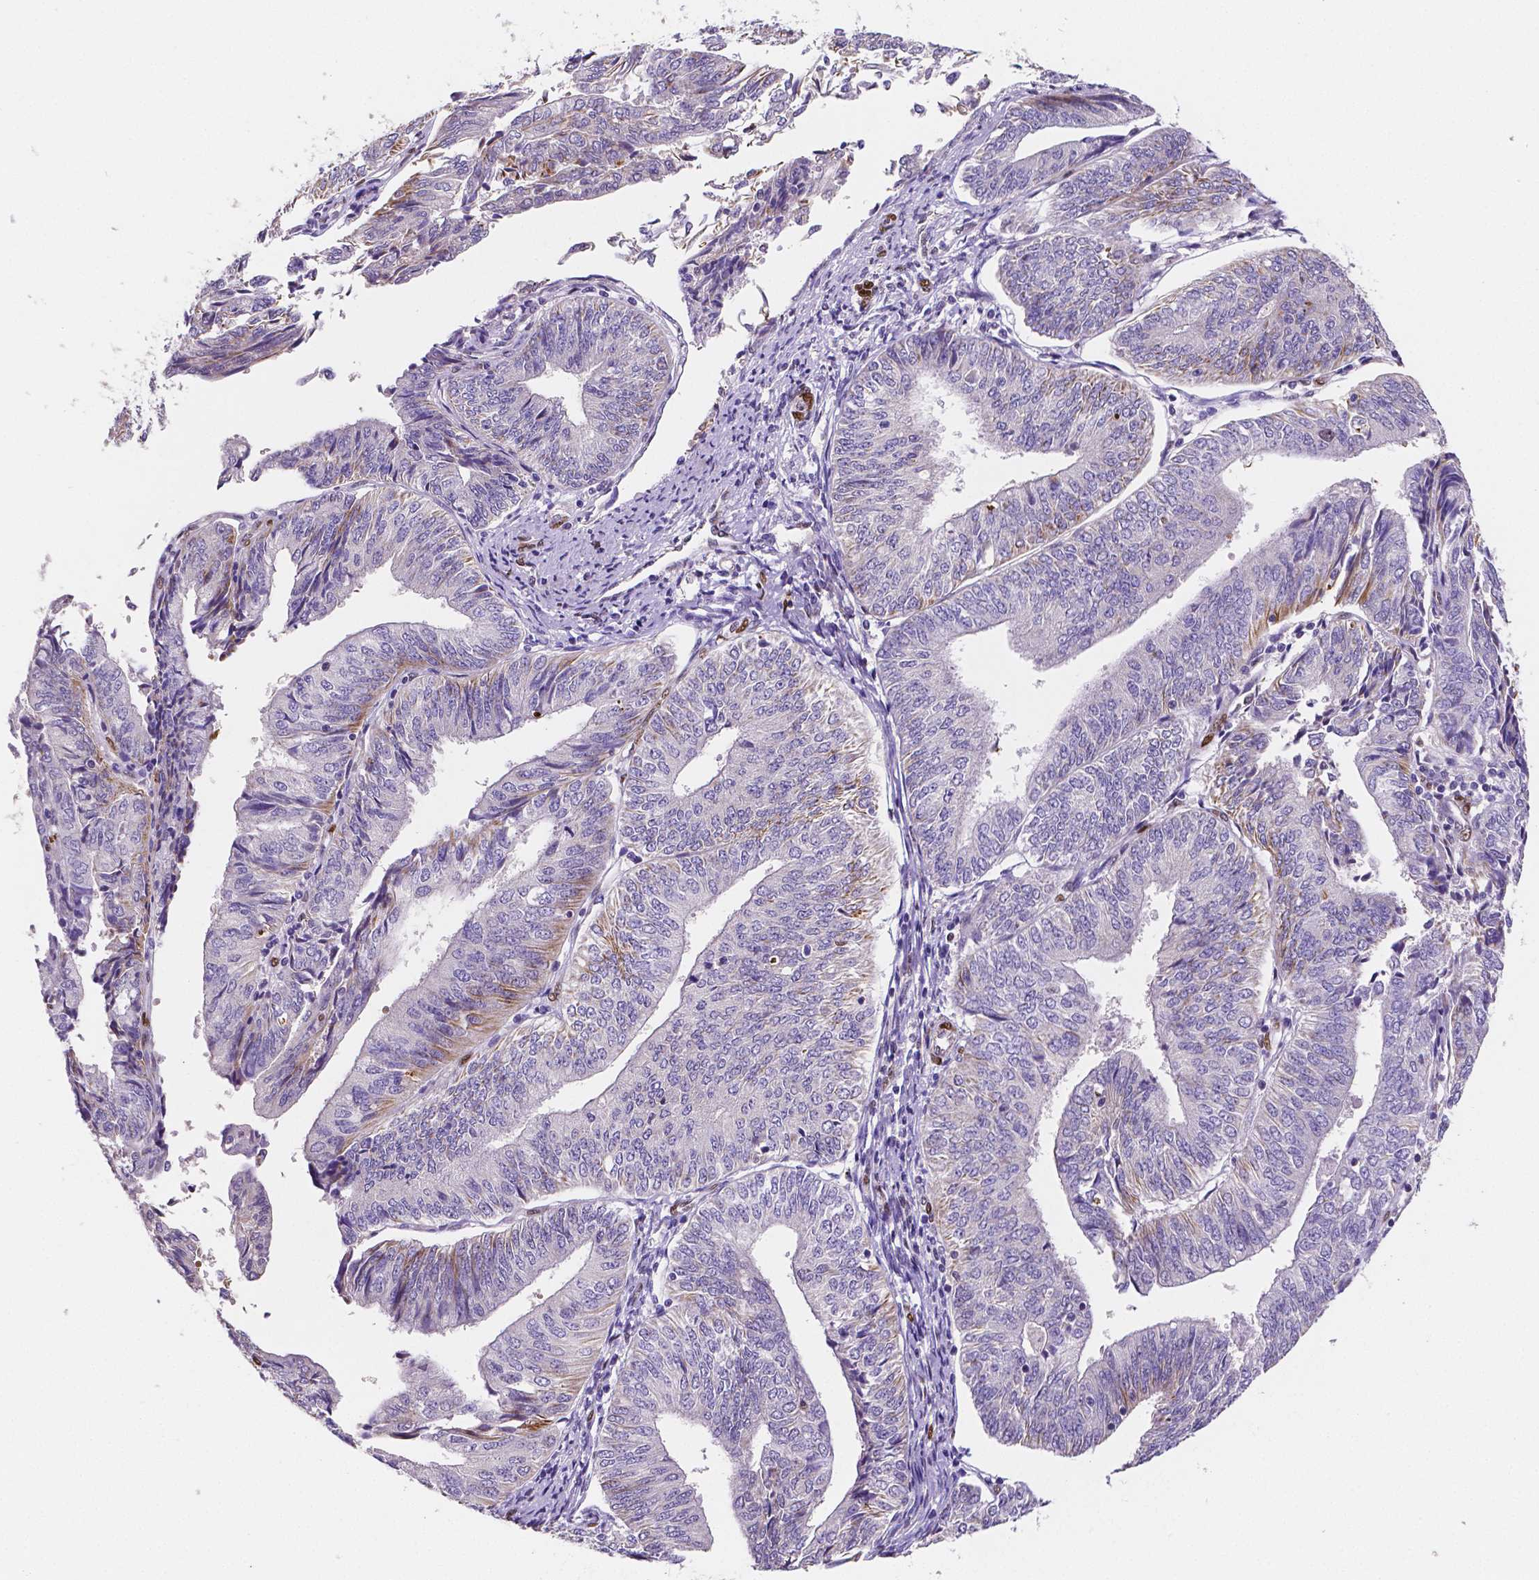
{"staining": {"intensity": "negative", "quantity": "none", "location": "none"}, "tissue": "endometrial cancer", "cell_type": "Tumor cells", "image_type": "cancer", "snomed": [{"axis": "morphology", "description": "Adenocarcinoma, NOS"}, {"axis": "topography", "description": "Endometrium"}], "caption": "Immunohistochemical staining of endometrial adenocarcinoma shows no significant expression in tumor cells.", "gene": "MEF2C", "patient": {"sex": "female", "age": 58}}